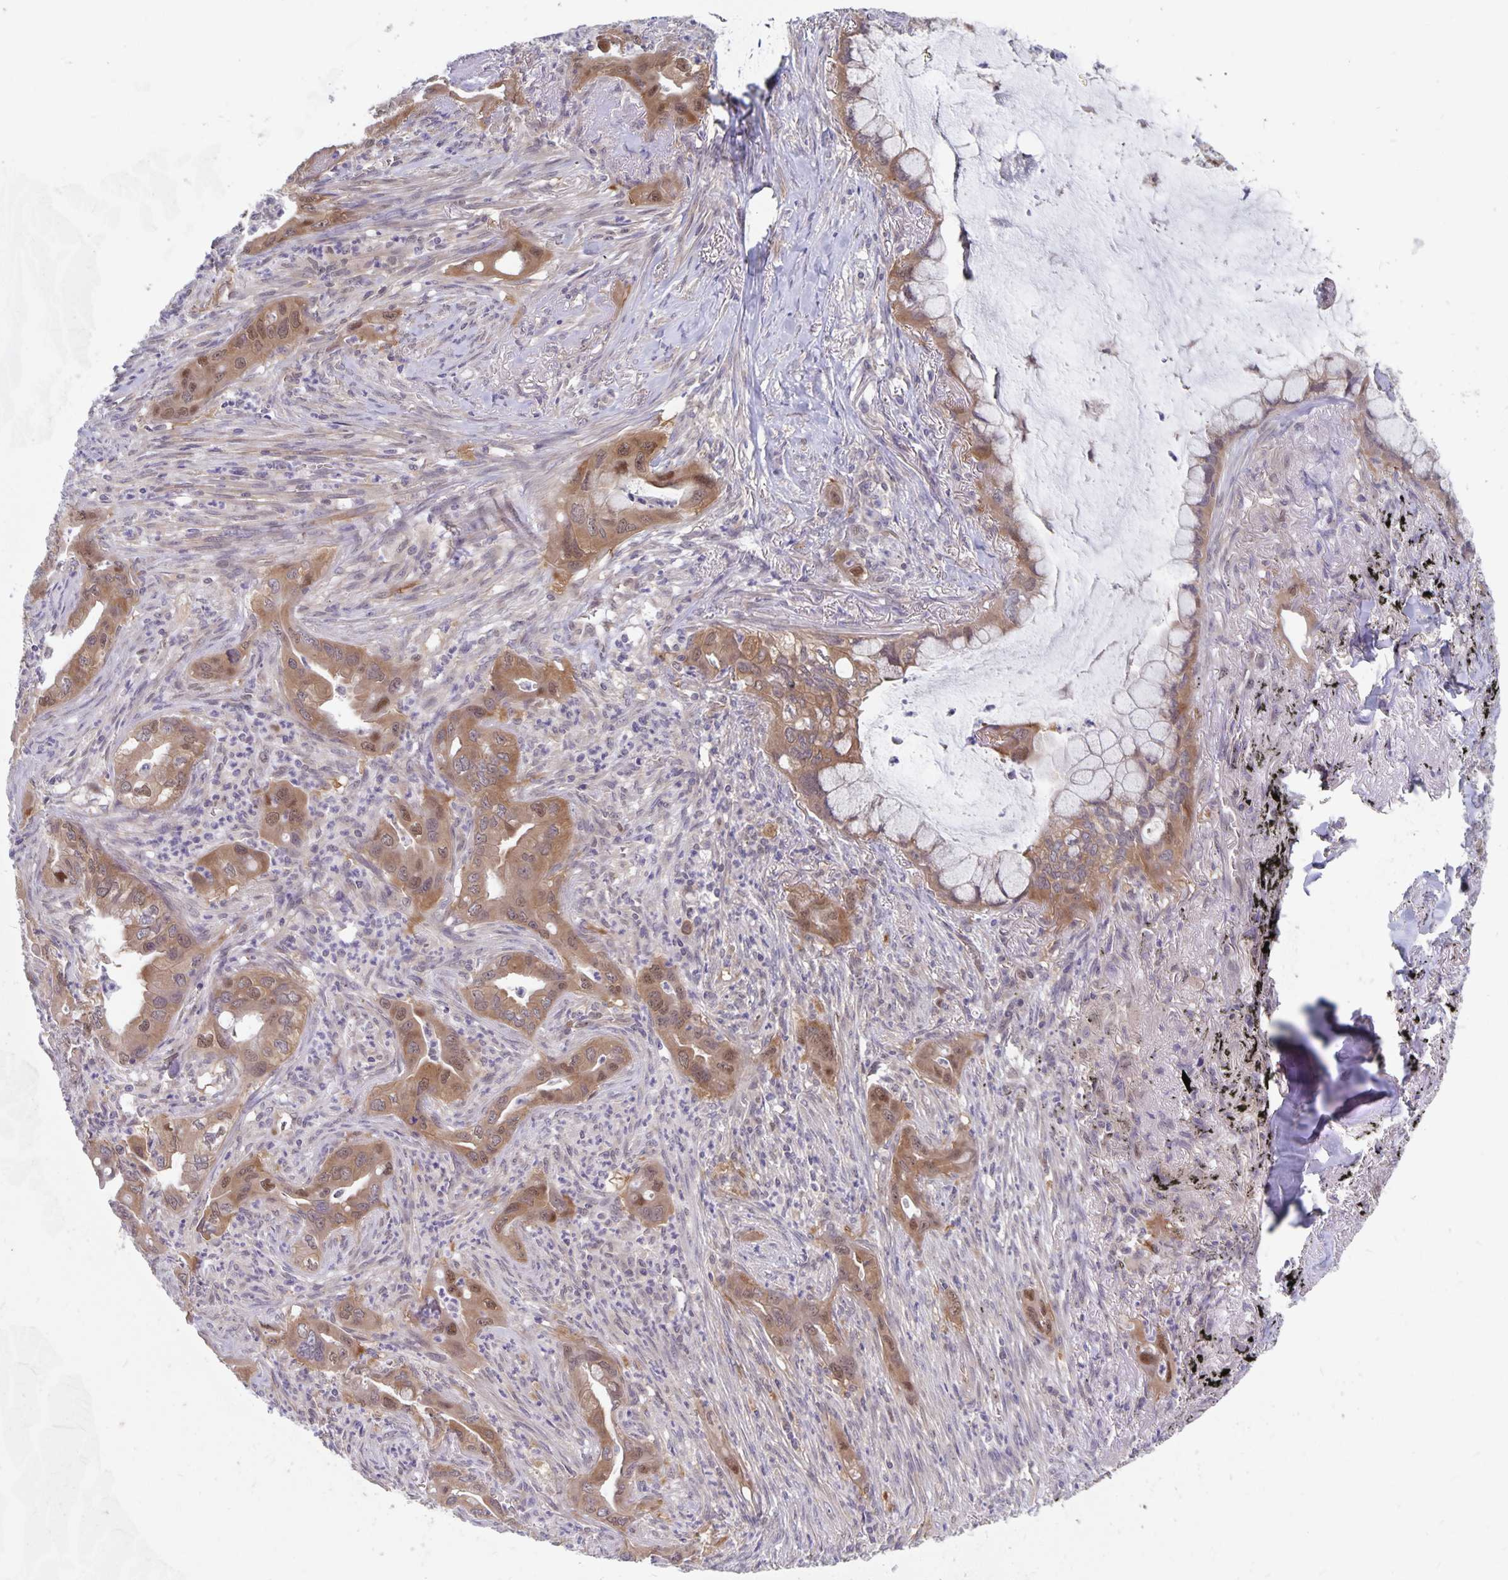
{"staining": {"intensity": "moderate", "quantity": ">75%", "location": "cytoplasmic/membranous,nuclear"}, "tissue": "lung cancer", "cell_type": "Tumor cells", "image_type": "cancer", "snomed": [{"axis": "morphology", "description": "Adenocarcinoma, NOS"}, {"axis": "topography", "description": "Lung"}], "caption": "Immunohistochemistry (IHC) histopathology image of neoplastic tissue: lung adenocarcinoma stained using IHC exhibits medium levels of moderate protein expression localized specifically in the cytoplasmic/membranous and nuclear of tumor cells, appearing as a cytoplasmic/membranous and nuclear brown color.", "gene": "BAG6", "patient": {"sex": "male", "age": 65}}